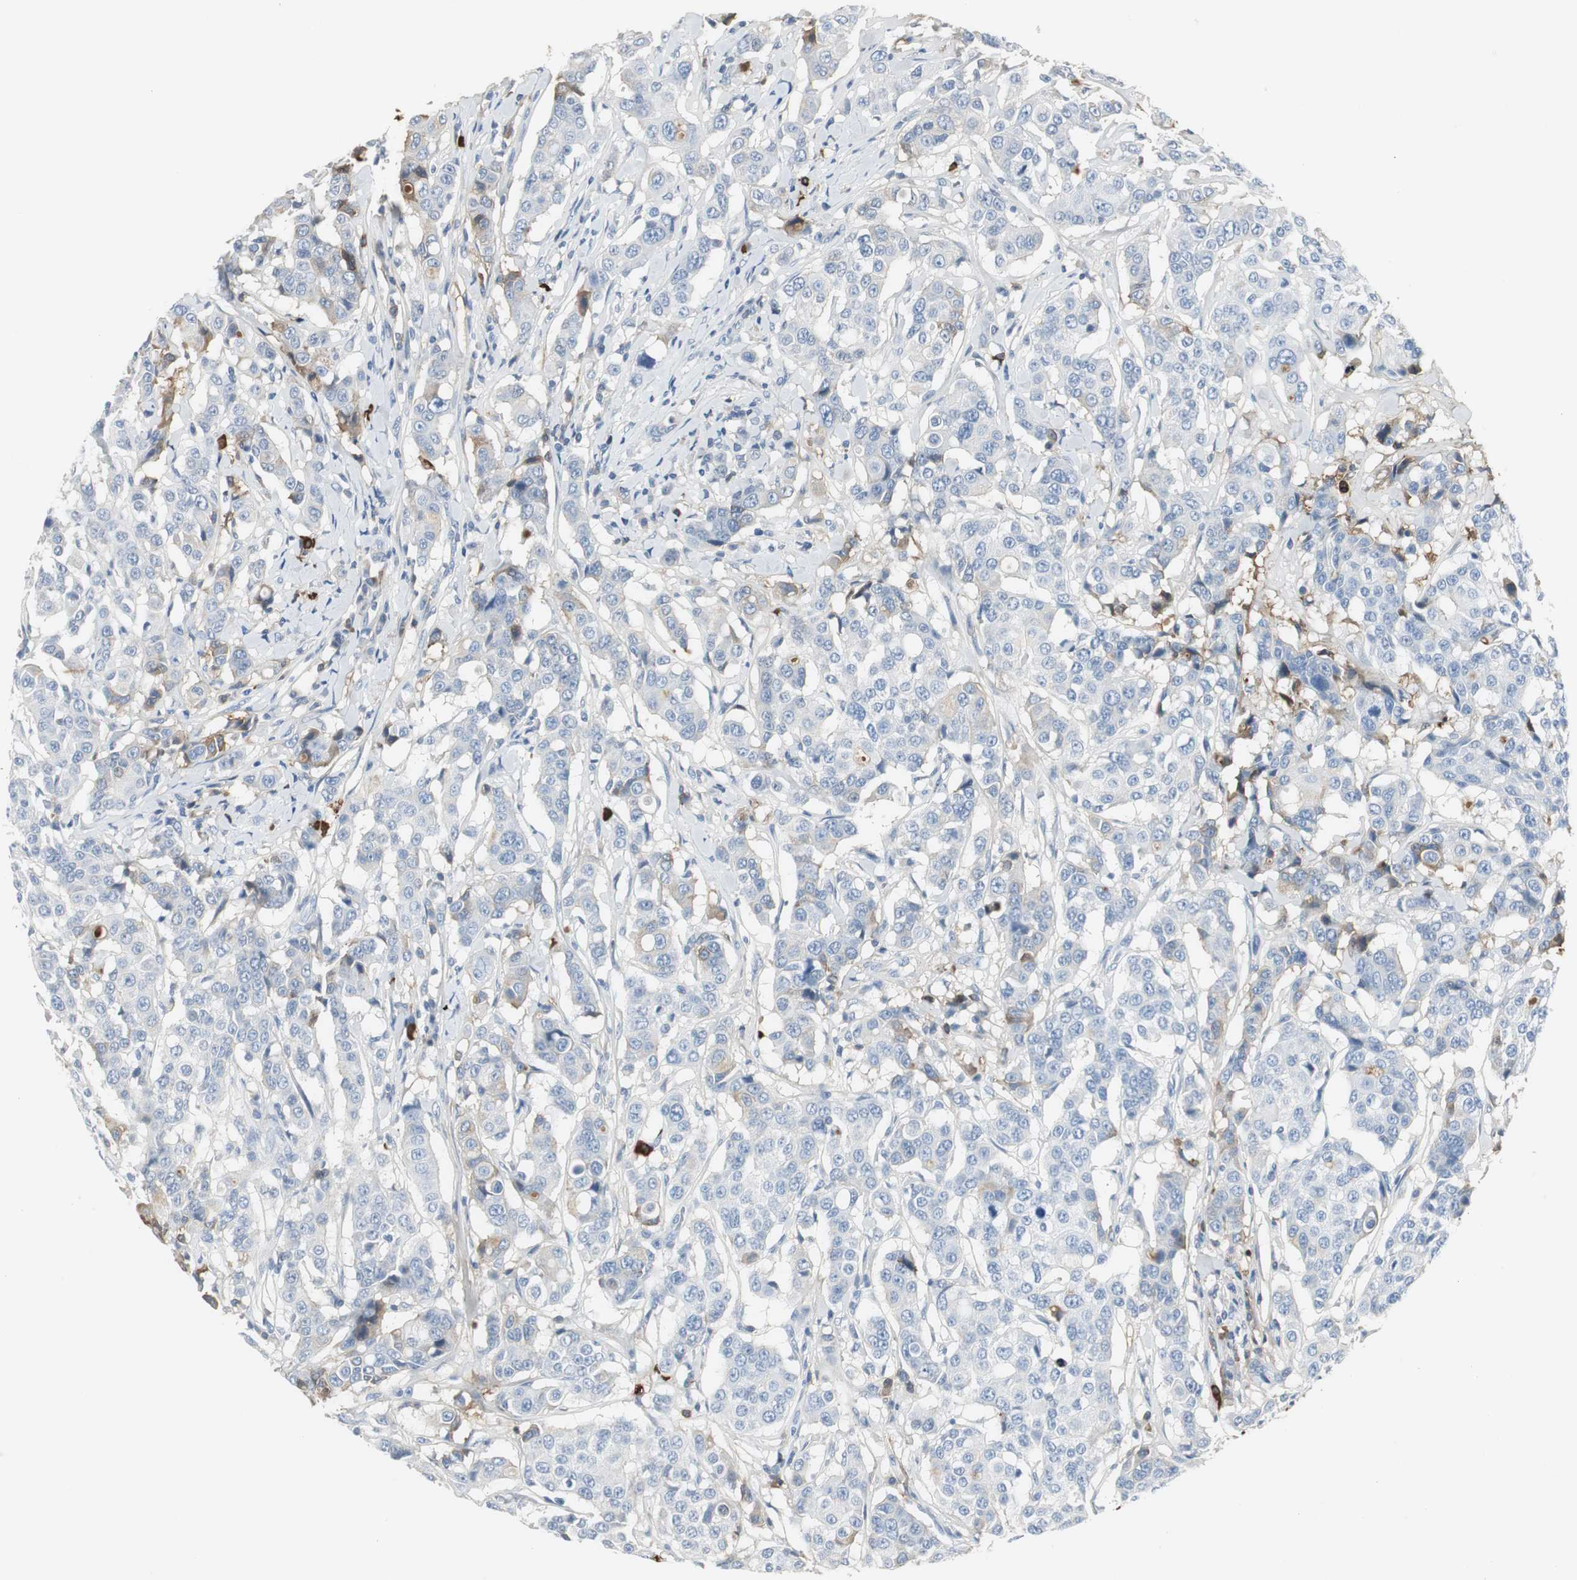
{"staining": {"intensity": "negative", "quantity": "none", "location": "none"}, "tissue": "breast cancer", "cell_type": "Tumor cells", "image_type": "cancer", "snomed": [{"axis": "morphology", "description": "Duct carcinoma"}, {"axis": "topography", "description": "Breast"}], "caption": "Histopathology image shows no significant protein positivity in tumor cells of invasive ductal carcinoma (breast).", "gene": "IGHA1", "patient": {"sex": "female", "age": 27}}